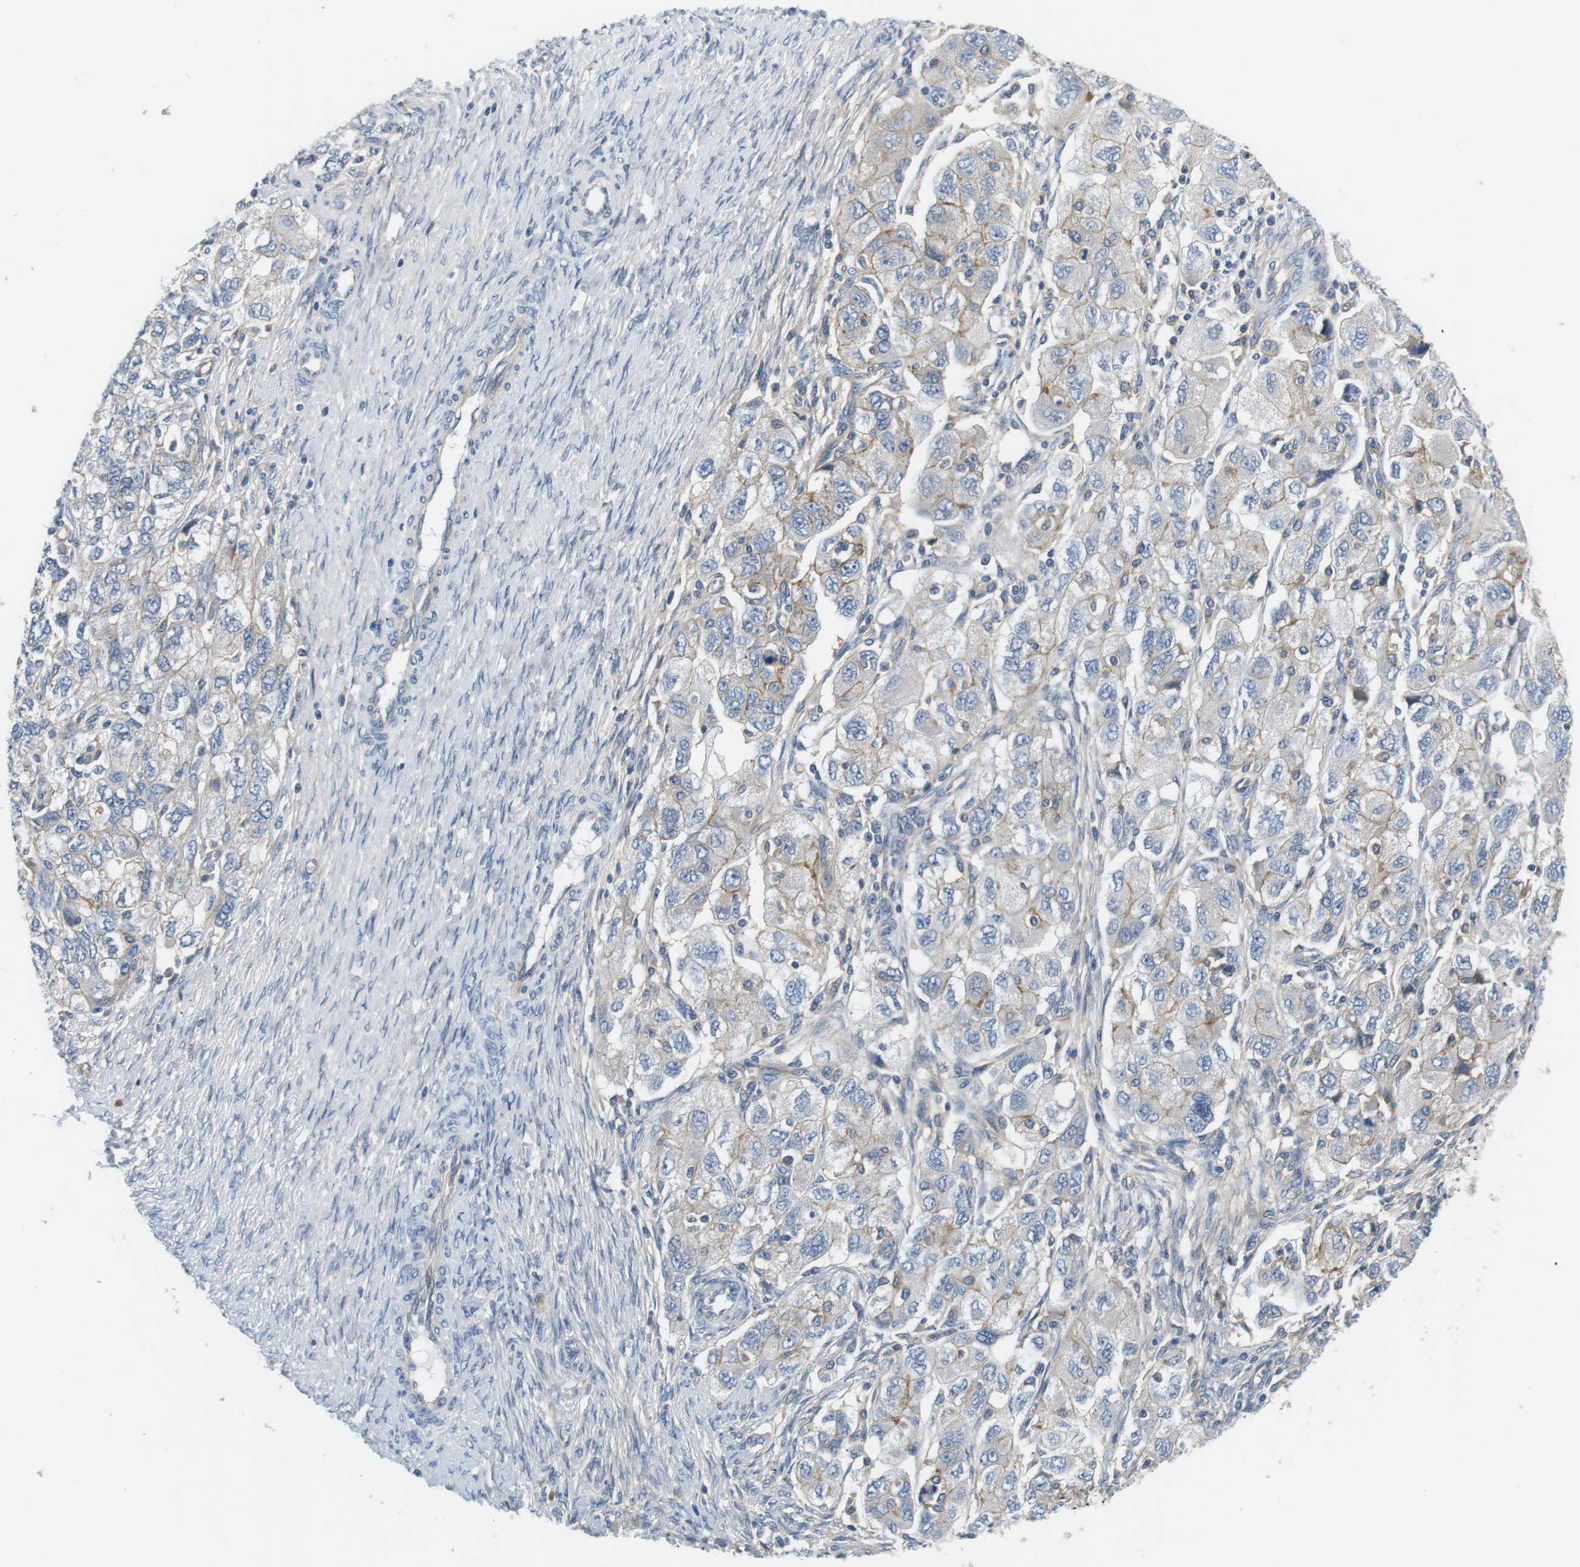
{"staining": {"intensity": "moderate", "quantity": "<25%", "location": "cytoplasmic/membranous"}, "tissue": "ovarian cancer", "cell_type": "Tumor cells", "image_type": "cancer", "snomed": [{"axis": "morphology", "description": "Carcinoma, NOS"}, {"axis": "morphology", "description": "Cystadenocarcinoma, serous, NOS"}, {"axis": "topography", "description": "Ovary"}], "caption": "IHC (DAB (3,3'-diaminobenzidine)) staining of ovarian cancer (serous cystadenocarcinoma) displays moderate cytoplasmic/membranous protein expression in approximately <25% of tumor cells.", "gene": "SLC30A1", "patient": {"sex": "female", "age": 69}}